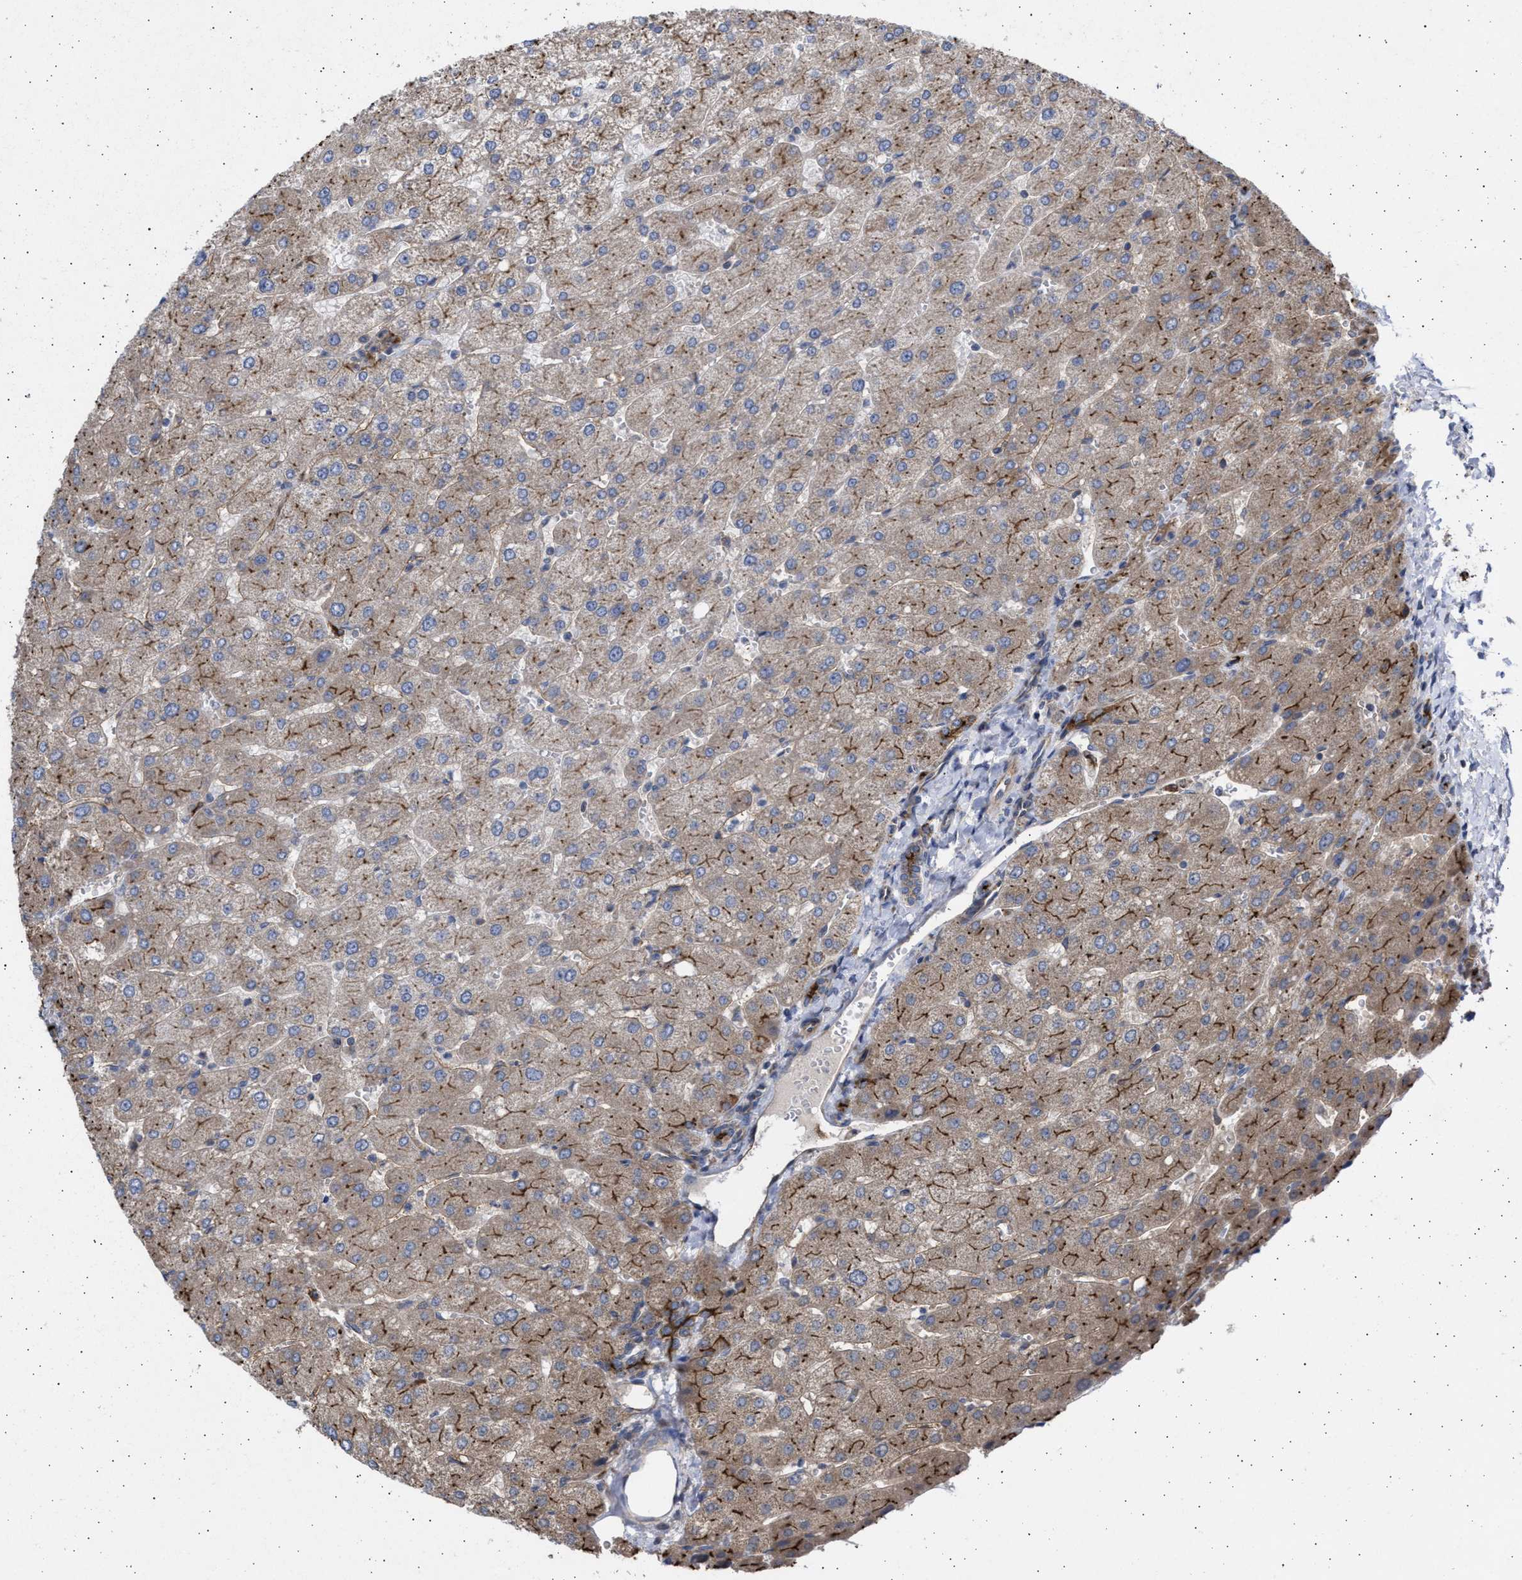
{"staining": {"intensity": "strong", "quantity": "25%-75%", "location": "cytoplasmic/membranous"}, "tissue": "liver", "cell_type": "Cholangiocytes", "image_type": "normal", "snomed": [{"axis": "morphology", "description": "Normal tissue, NOS"}, {"axis": "topography", "description": "Liver"}], "caption": "IHC micrograph of normal human liver stained for a protein (brown), which demonstrates high levels of strong cytoplasmic/membranous expression in approximately 25%-75% of cholangiocytes.", "gene": "TTC19", "patient": {"sex": "male", "age": 55}}